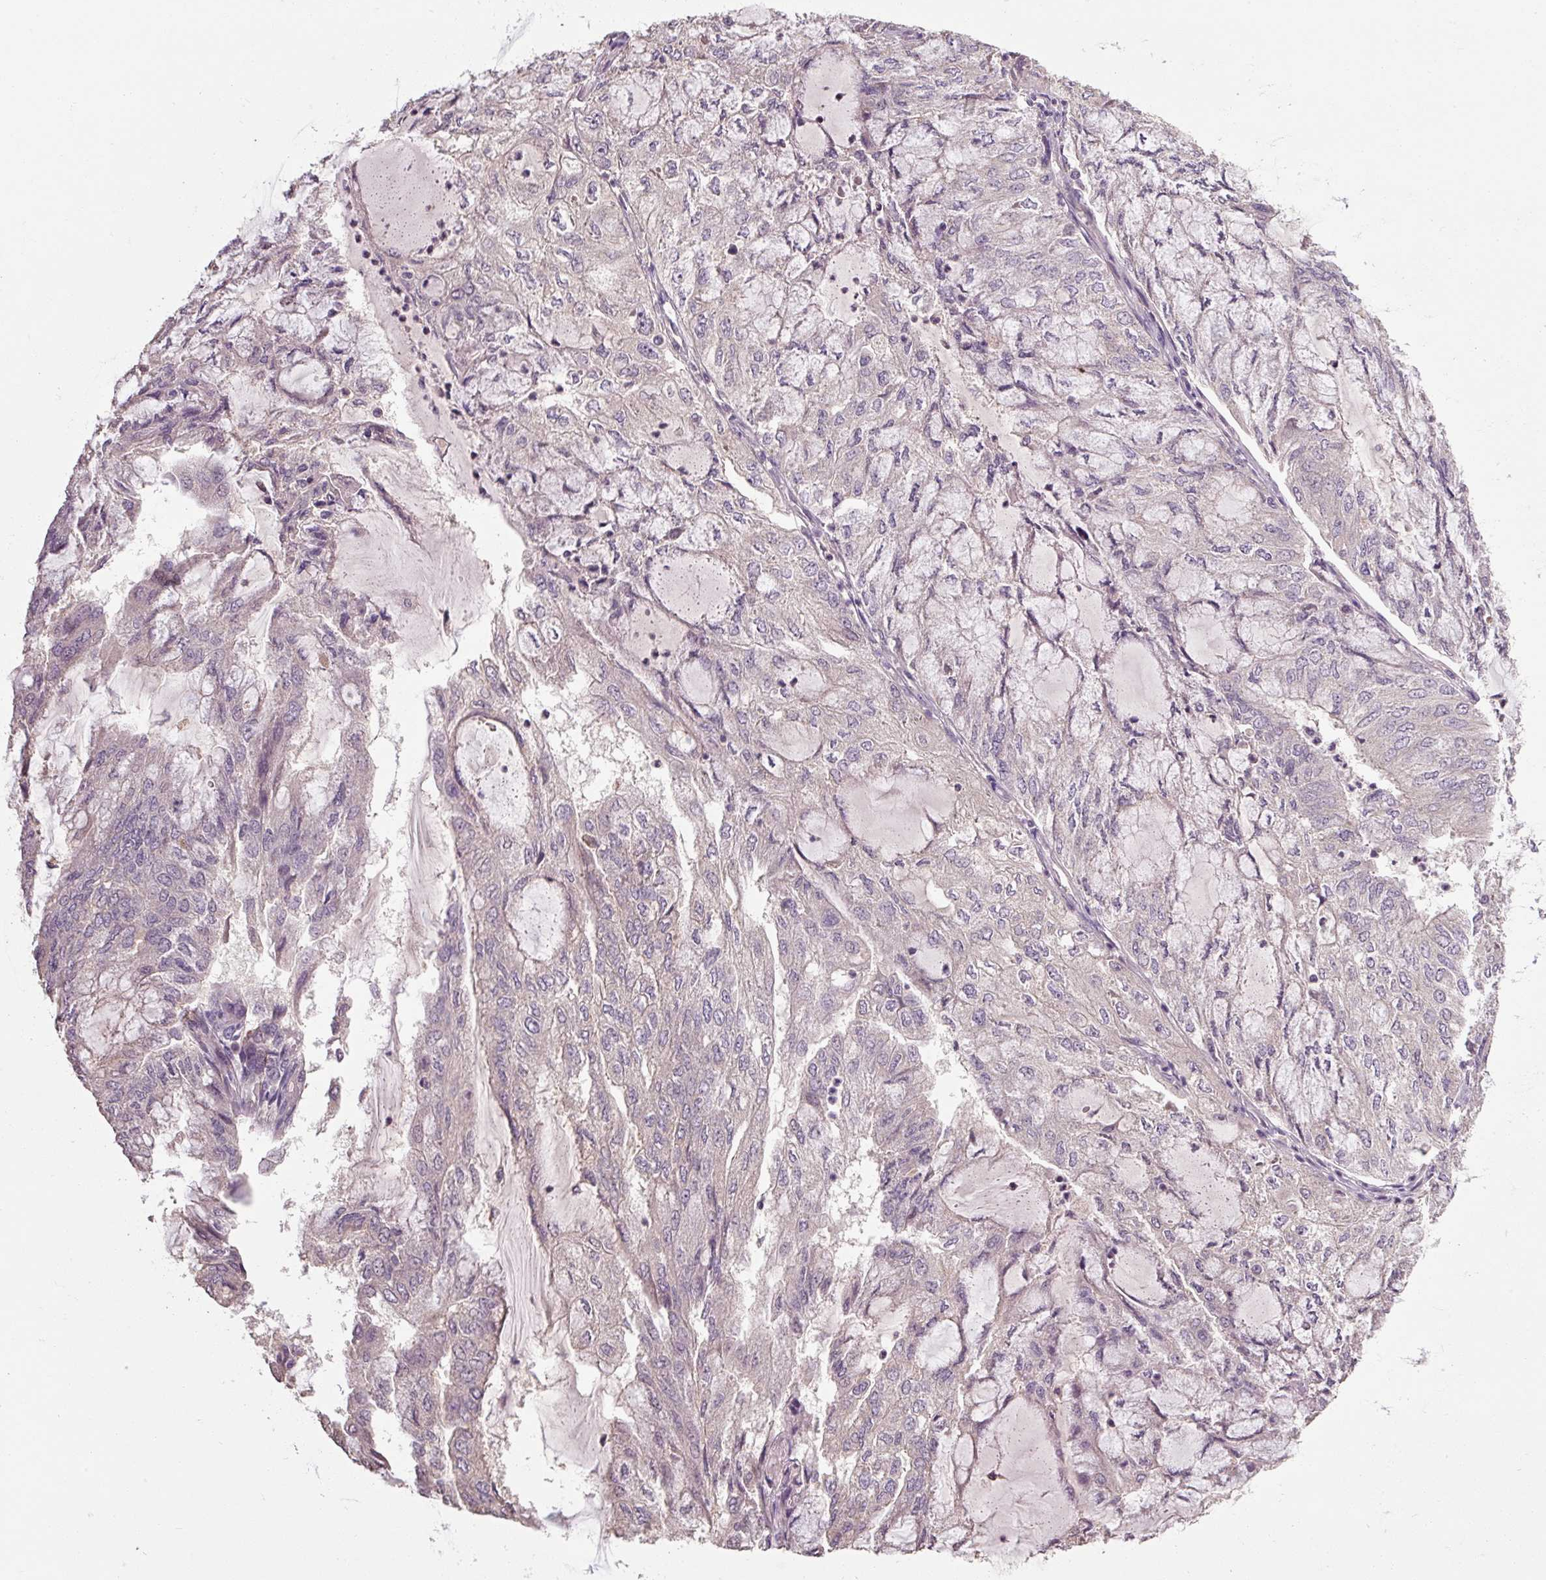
{"staining": {"intensity": "negative", "quantity": "none", "location": "none"}, "tissue": "endometrial cancer", "cell_type": "Tumor cells", "image_type": "cancer", "snomed": [{"axis": "morphology", "description": "Adenocarcinoma, NOS"}, {"axis": "topography", "description": "Endometrium"}], "caption": "The photomicrograph reveals no significant positivity in tumor cells of endometrial cancer (adenocarcinoma).", "gene": "CFAP65", "patient": {"sex": "female", "age": 81}}